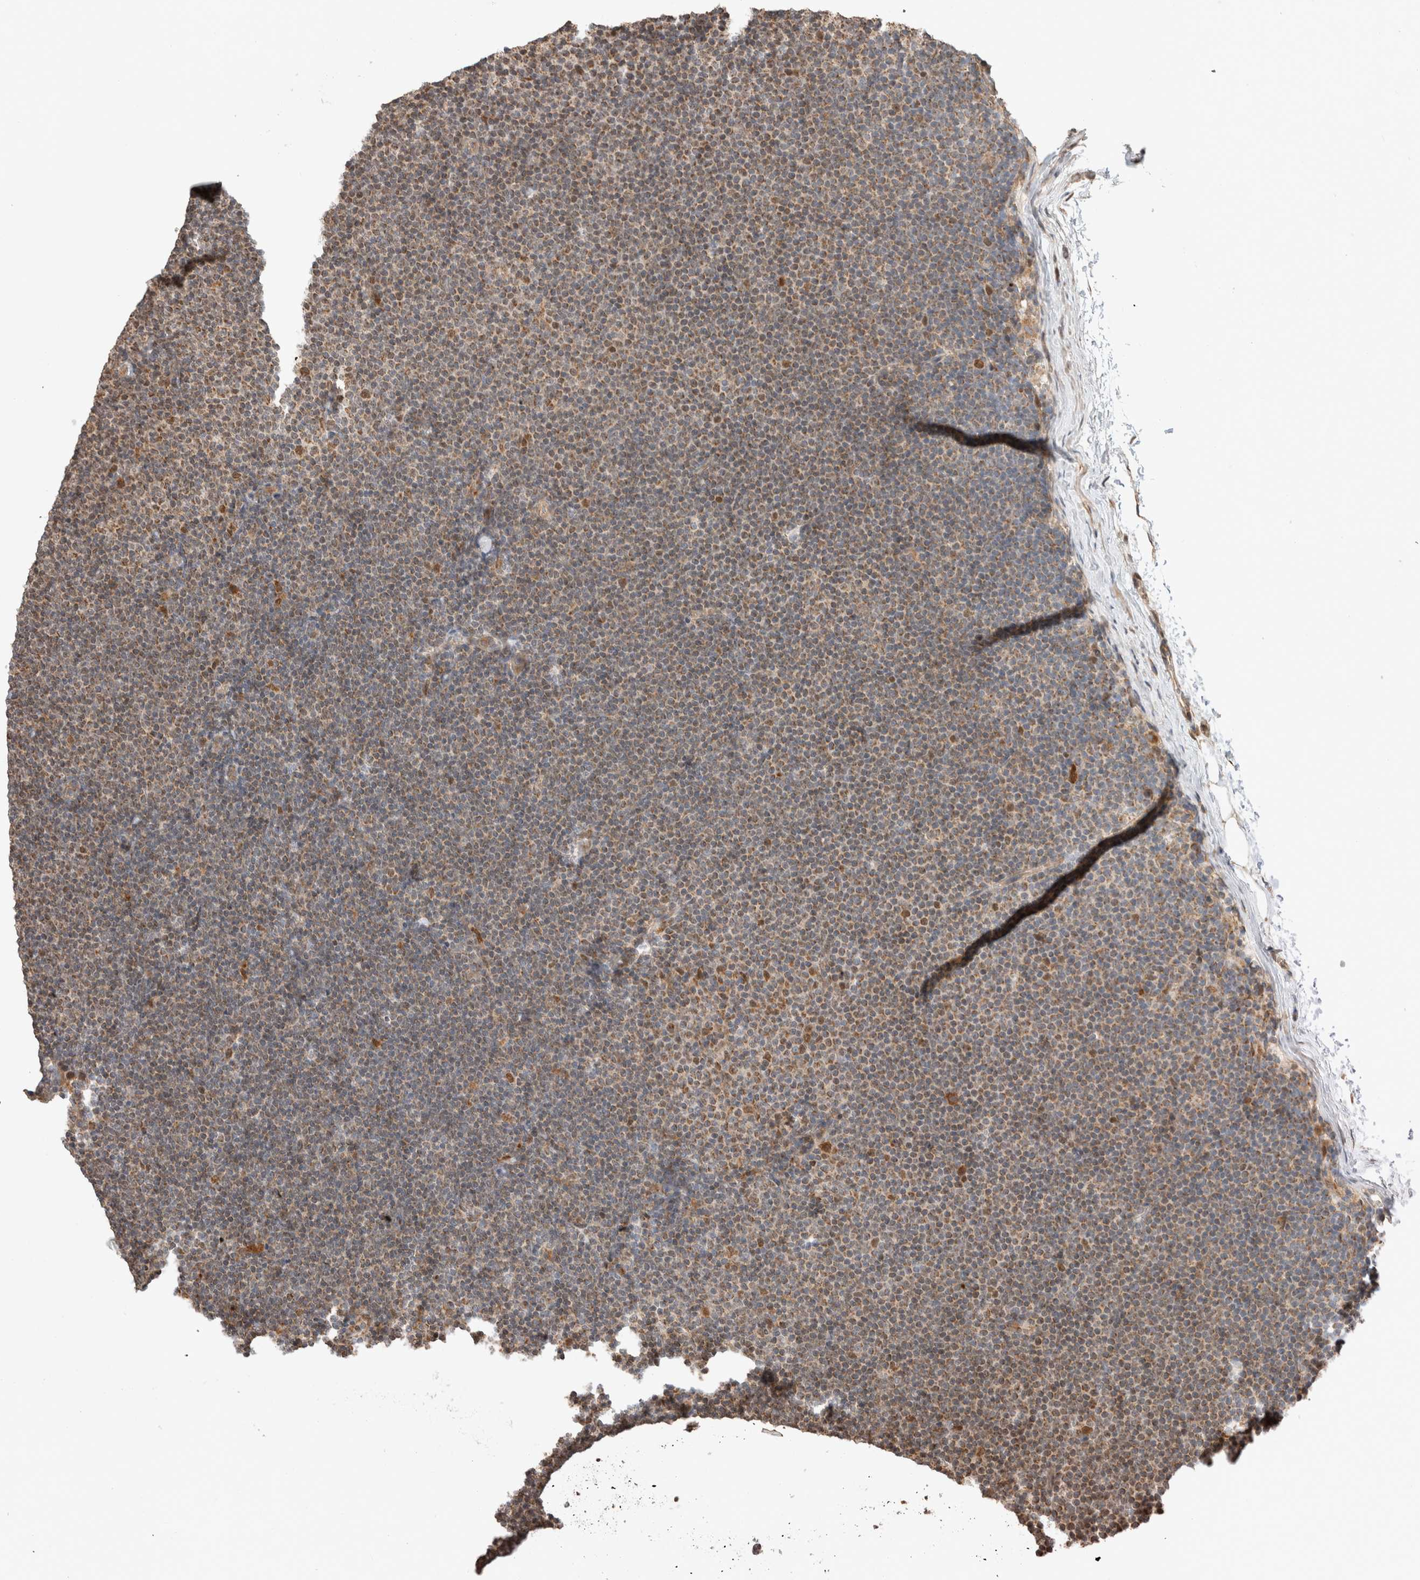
{"staining": {"intensity": "moderate", "quantity": "25%-75%", "location": "cytoplasmic/membranous"}, "tissue": "lymphoma", "cell_type": "Tumor cells", "image_type": "cancer", "snomed": [{"axis": "morphology", "description": "Malignant lymphoma, non-Hodgkin's type, Low grade"}, {"axis": "topography", "description": "Lymph node"}], "caption": "Protein staining of malignant lymphoma, non-Hodgkin's type (low-grade) tissue demonstrates moderate cytoplasmic/membranous positivity in about 25%-75% of tumor cells.", "gene": "GINS4", "patient": {"sex": "female", "age": 53}}